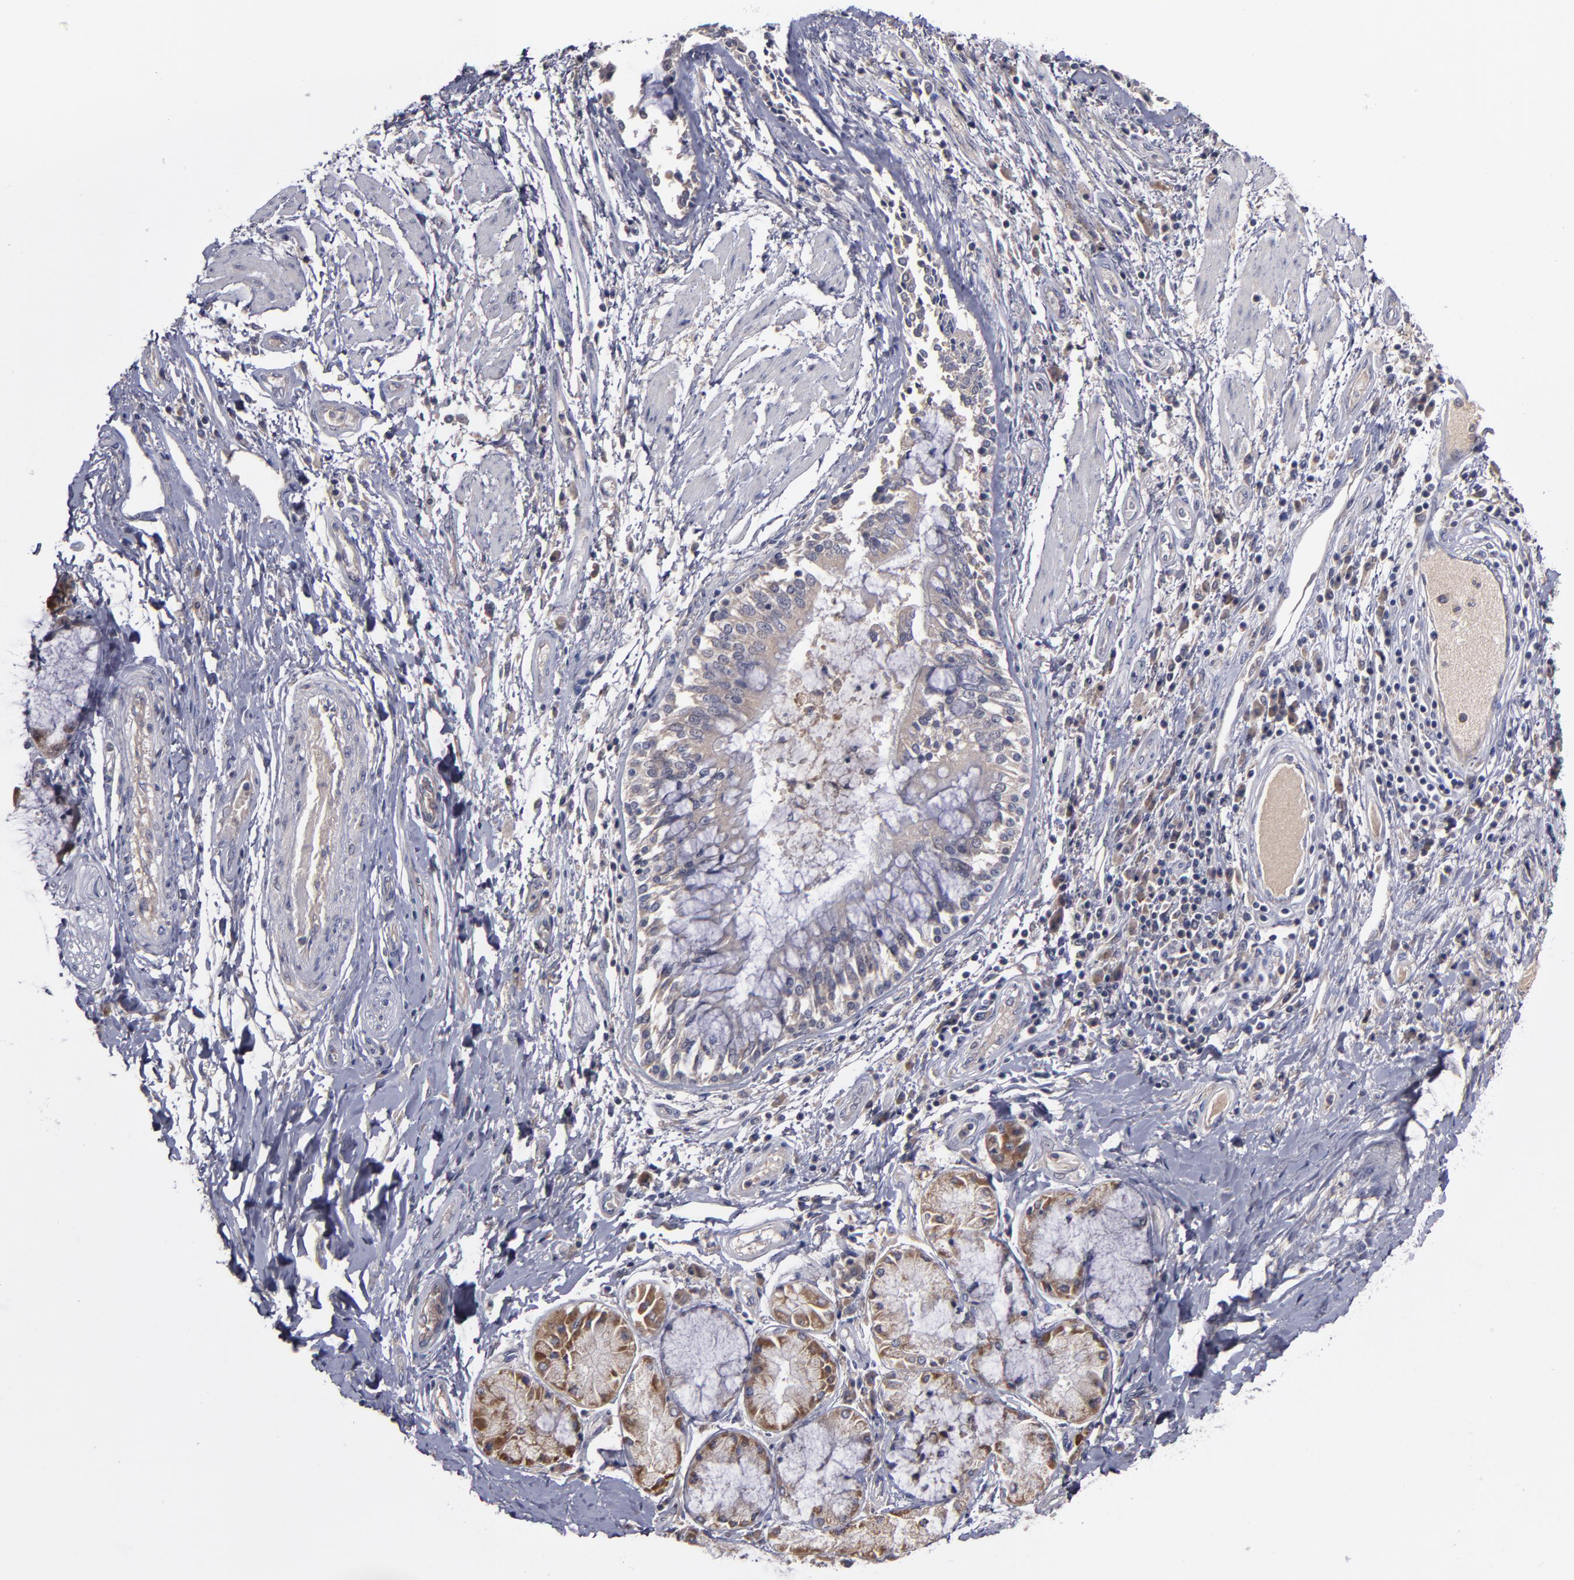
{"staining": {"intensity": "moderate", "quantity": ">75%", "location": "cytoplasmic/membranous"}, "tissue": "bronchus", "cell_type": "Respiratory epithelial cells", "image_type": "normal", "snomed": [{"axis": "morphology", "description": "Normal tissue, NOS"}, {"axis": "topography", "description": "Cartilage tissue"}, {"axis": "topography", "description": "Bronchus"}, {"axis": "topography", "description": "Lung"}], "caption": "Immunohistochemistry of normal human bronchus reveals medium levels of moderate cytoplasmic/membranous staining in about >75% of respiratory epithelial cells. The staining is performed using DAB brown chromogen to label protein expression. The nuclei are counter-stained blue using hematoxylin.", "gene": "MMP11", "patient": {"sex": "female", "age": 49}}